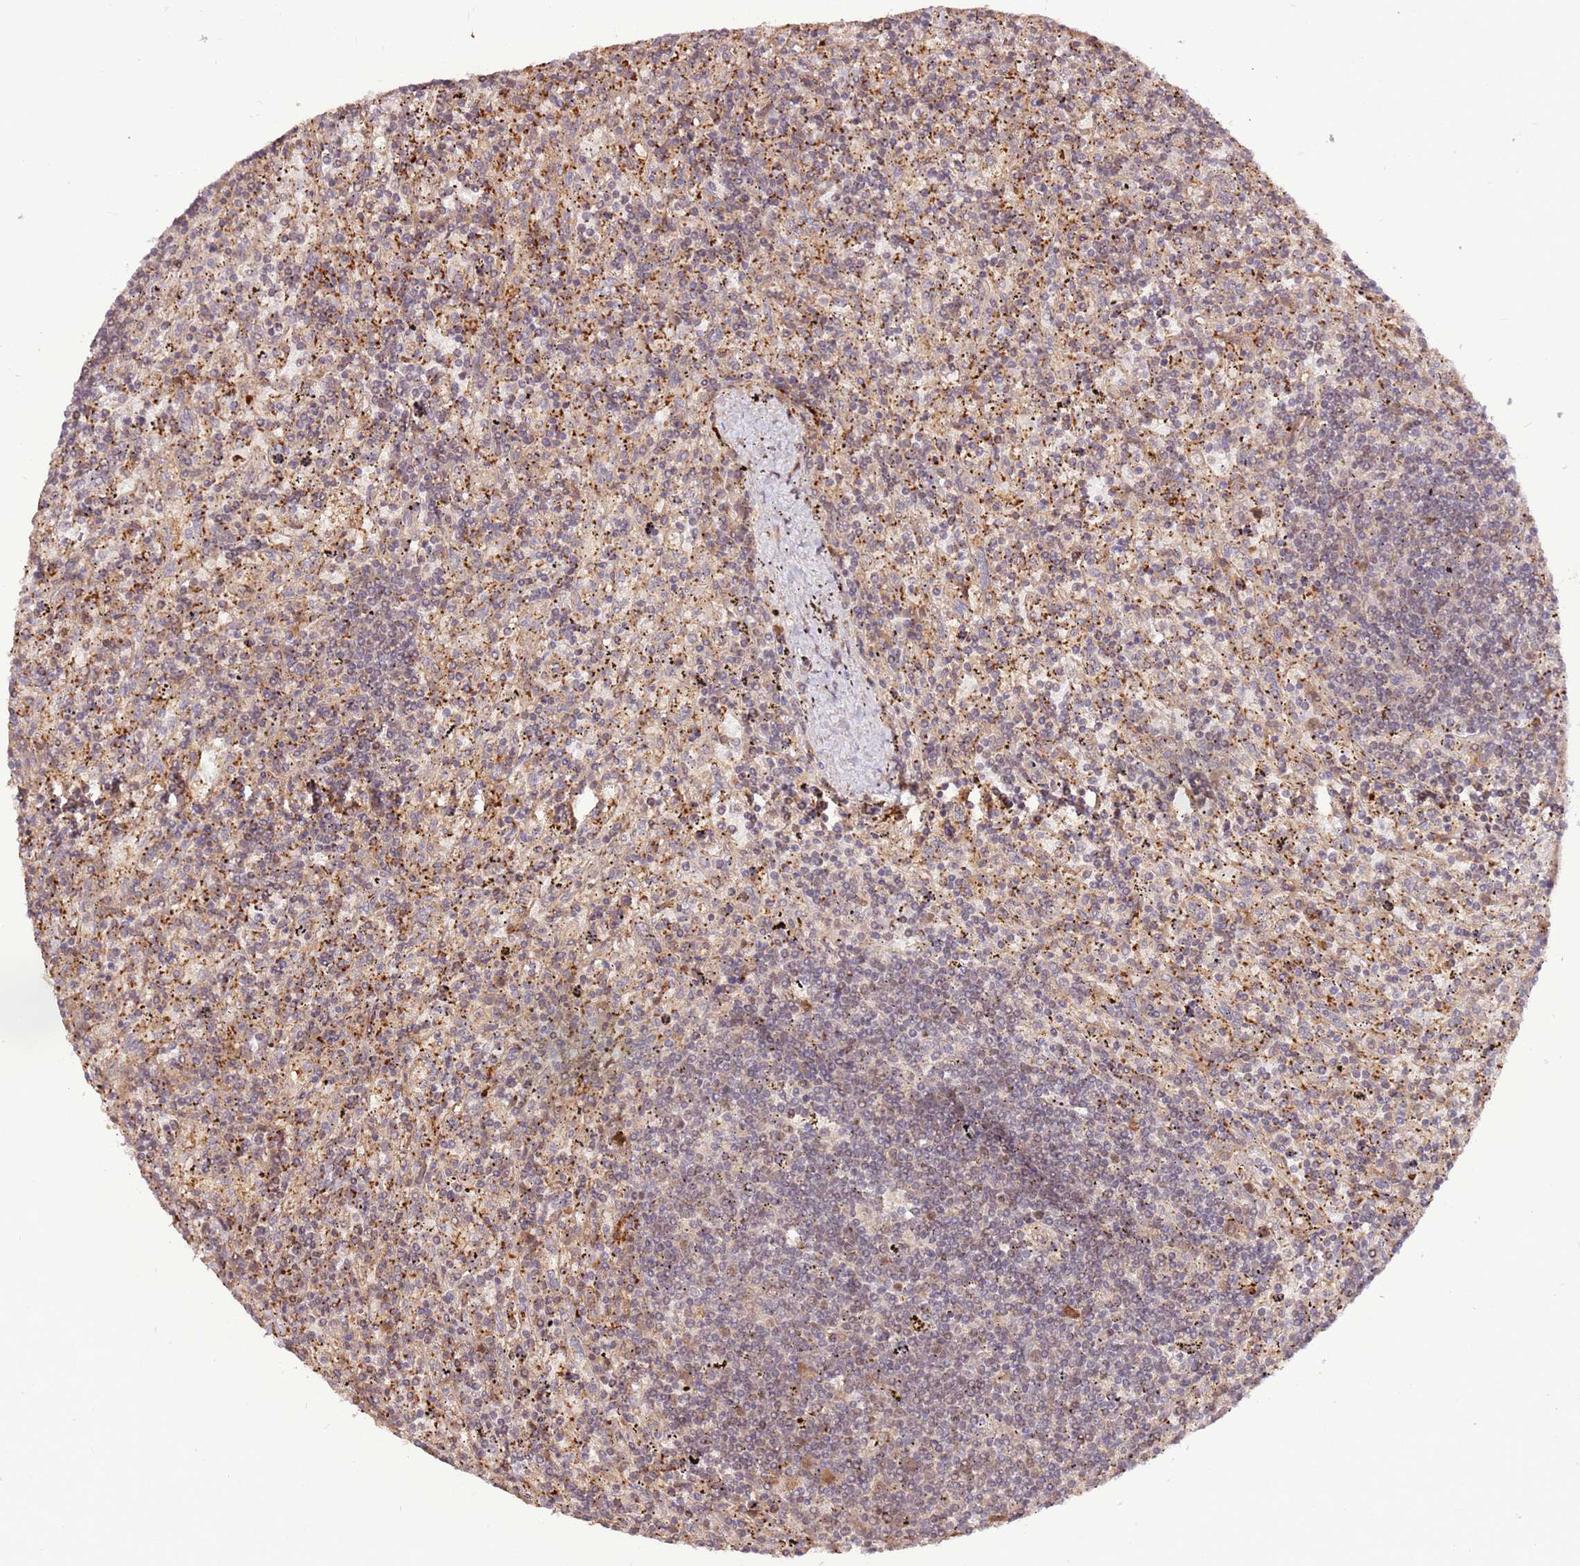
{"staining": {"intensity": "weak", "quantity": "<25%", "location": "cytoplasmic/membranous"}, "tissue": "lymphoma", "cell_type": "Tumor cells", "image_type": "cancer", "snomed": [{"axis": "morphology", "description": "Malignant lymphoma, non-Hodgkin's type, Low grade"}, {"axis": "topography", "description": "Spleen"}], "caption": "Micrograph shows no protein expression in tumor cells of low-grade malignant lymphoma, non-Hodgkin's type tissue. (DAB (3,3'-diaminobenzidine) immunohistochemistry with hematoxylin counter stain).", "gene": "CCDC112", "patient": {"sex": "male", "age": 76}}